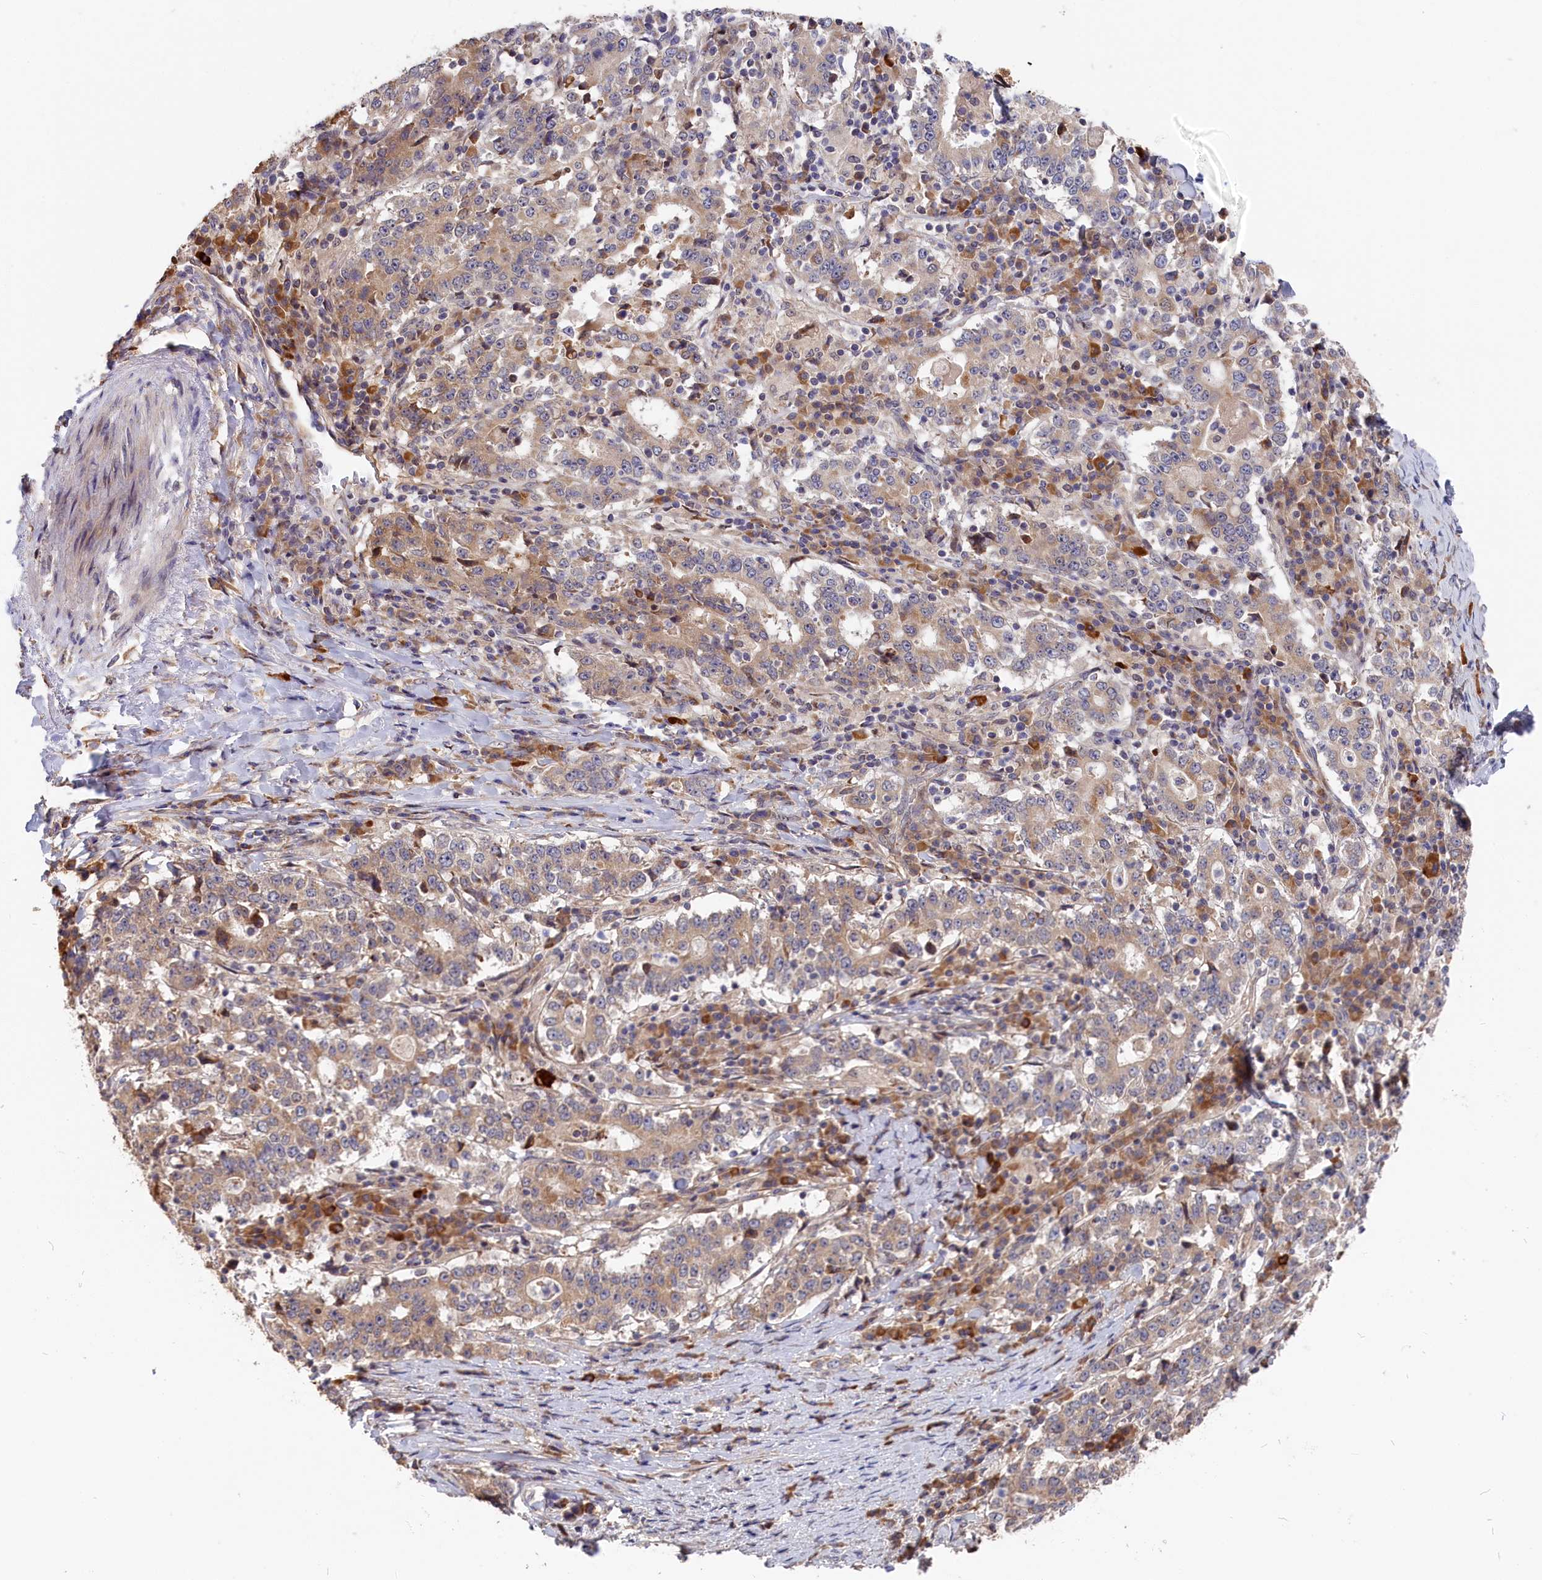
{"staining": {"intensity": "weak", "quantity": "25%-75%", "location": "cytoplasmic/membranous"}, "tissue": "stomach cancer", "cell_type": "Tumor cells", "image_type": "cancer", "snomed": [{"axis": "morphology", "description": "Adenocarcinoma, NOS"}, {"axis": "topography", "description": "Stomach"}], "caption": "This histopathology image exhibits adenocarcinoma (stomach) stained with IHC to label a protein in brown. The cytoplasmic/membranous of tumor cells show weak positivity for the protein. Nuclei are counter-stained blue.", "gene": "CEP44", "patient": {"sex": "male", "age": 59}}